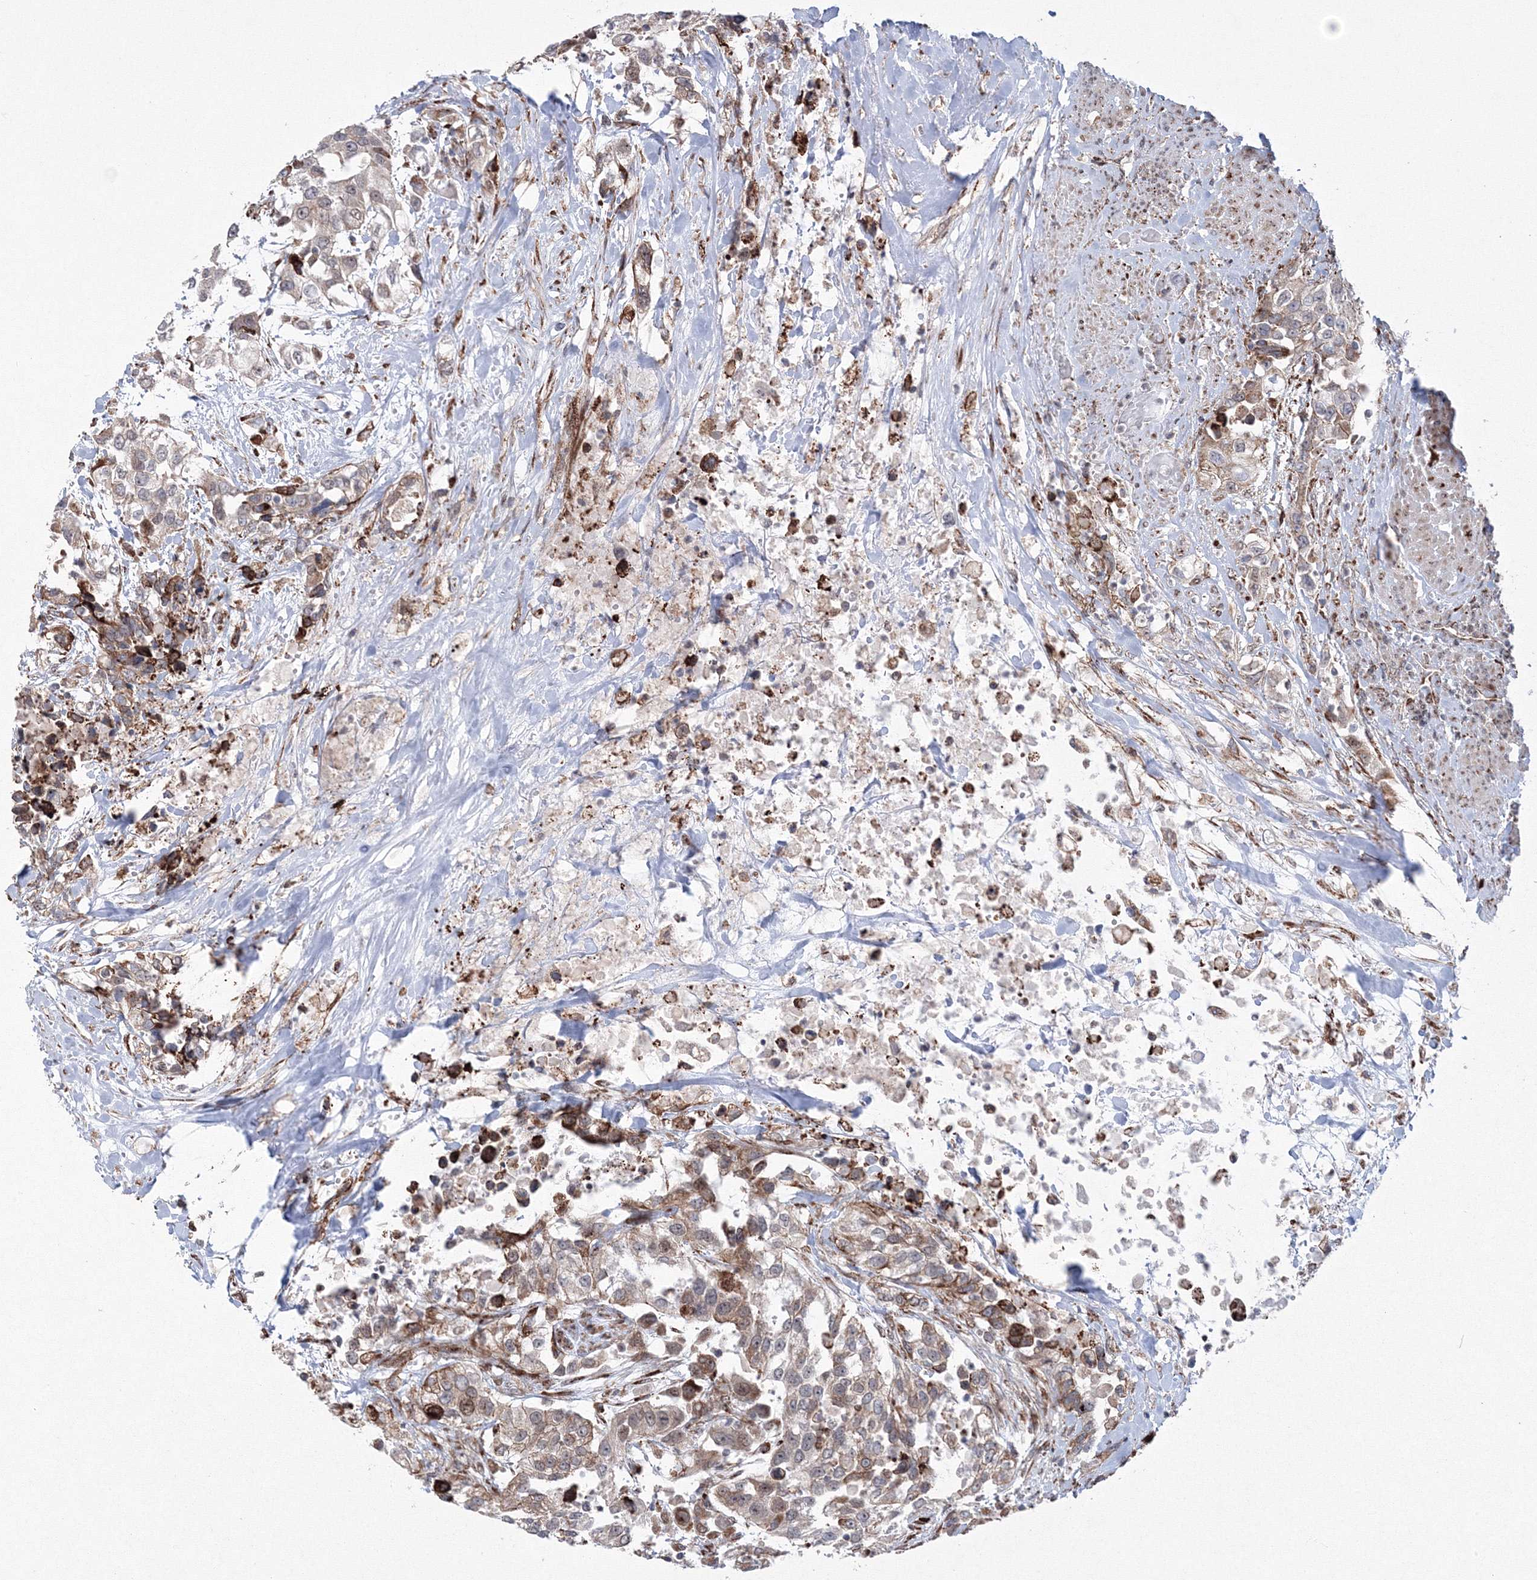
{"staining": {"intensity": "weak", "quantity": "25%-75%", "location": "cytoplasmic/membranous,nuclear"}, "tissue": "urothelial cancer", "cell_type": "Tumor cells", "image_type": "cancer", "snomed": [{"axis": "morphology", "description": "Urothelial carcinoma, High grade"}, {"axis": "topography", "description": "Urinary bladder"}], "caption": "Human urothelial carcinoma (high-grade) stained with a protein marker demonstrates weak staining in tumor cells.", "gene": "EFCAB12", "patient": {"sex": "female", "age": 80}}